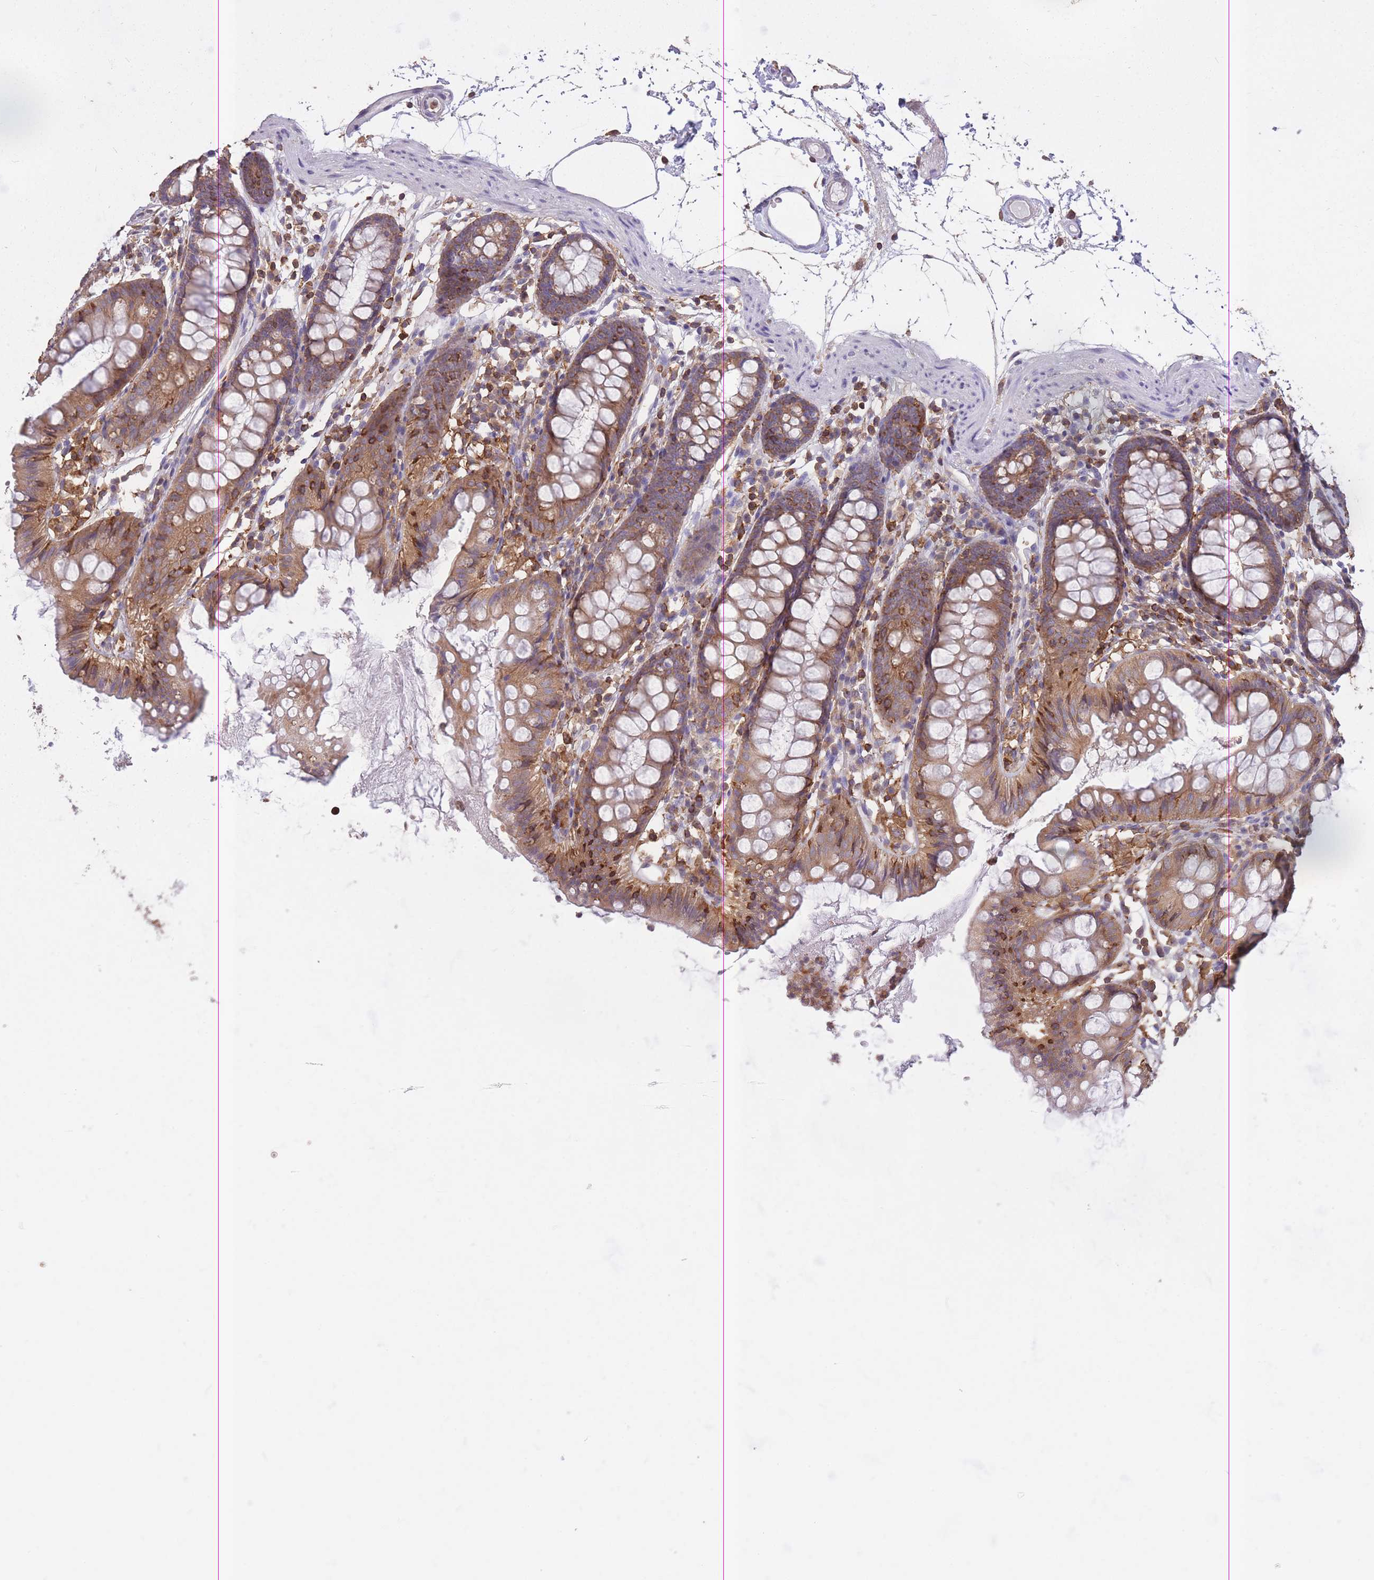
{"staining": {"intensity": "weak", "quantity": "<25%", "location": "cytoplasmic/membranous"}, "tissue": "colon", "cell_type": "Endothelial cells", "image_type": "normal", "snomed": [{"axis": "morphology", "description": "Normal tissue, NOS"}, {"axis": "topography", "description": "Colon"}], "caption": "High magnification brightfield microscopy of unremarkable colon stained with DAB (brown) and counterstained with hematoxylin (blue): endothelial cells show no significant staining.", "gene": "GMIP", "patient": {"sex": "female", "age": 84}}